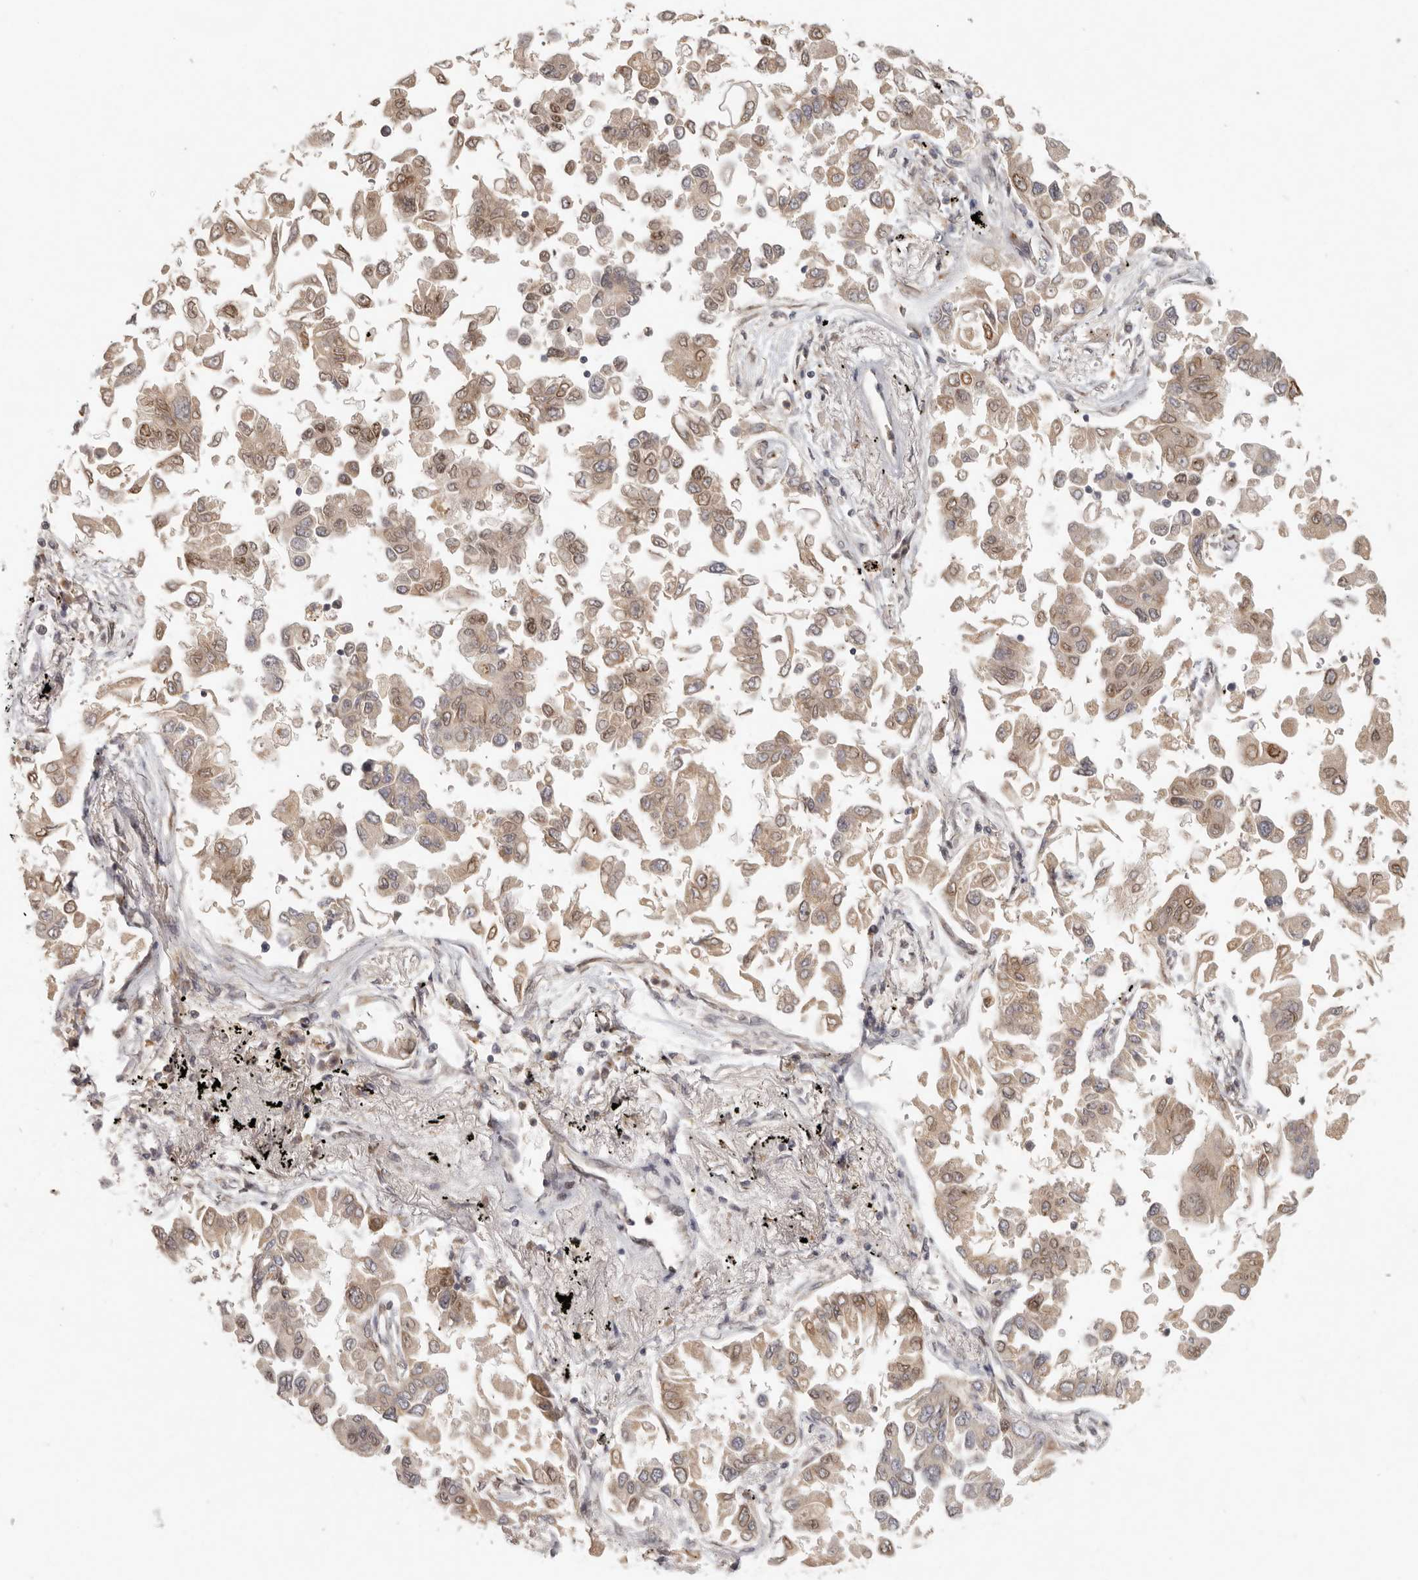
{"staining": {"intensity": "moderate", "quantity": ">75%", "location": "cytoplasmic/membranous,nuclear"}, "tissue": "lung cancer", "cell_type": "Tumor cells", "image_type": "cancer", "snomed": [{"axis": "morphology", "description": "Adenocarcinoma, NOS"}, {"axis": "topography", "description": "Lung"}], "caption": "A micrograph showing moderate cytoplasmic/membranous and nuclear expression in about >75% of tumor cells in adenocarcinoma (lung), as visualized by brown immunohistochemical staining.", "gene": "LRRC75A", "patient": {"sex": "female", "age": 67}}